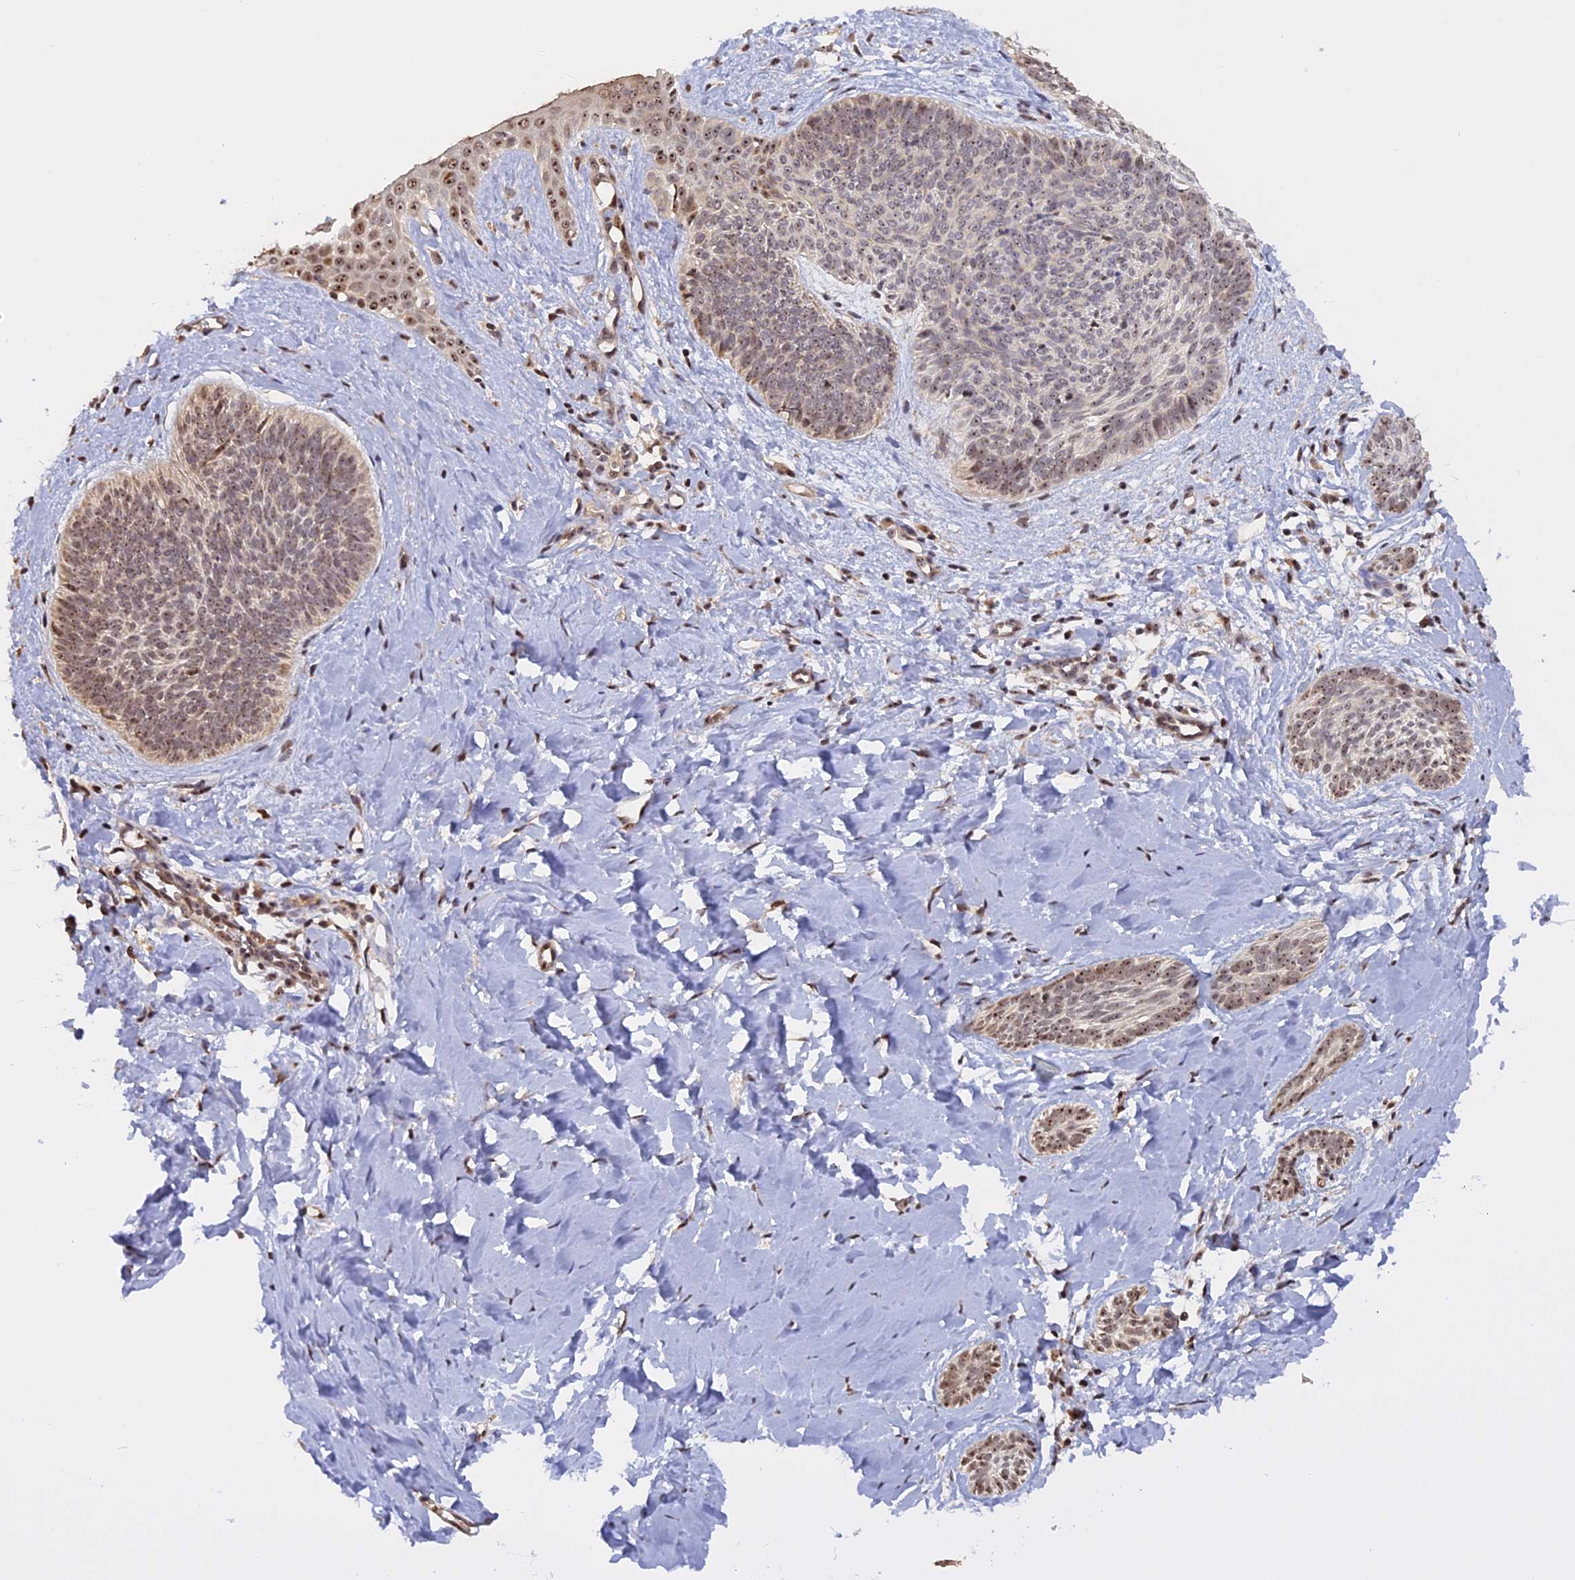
{"staining": {"intensity": "weak", "quantity": ">75%", "location": "nuclear"}, "tissue": "skin cancer", "cell_type": "Tumor cells", "image_type": "cancer", "snomed": [{"axis": "morphology", "description": "Basal cell carcinoma"}, {"axis": "topography", "description": "Skin"}], "caption": "Weak nuclear protein positivity is appreciated in about >75% of tumor cells in skin cancer (basal cell carcinoma).", "gene": "MGA", "patient": {"sex": "female", "age": 81}}